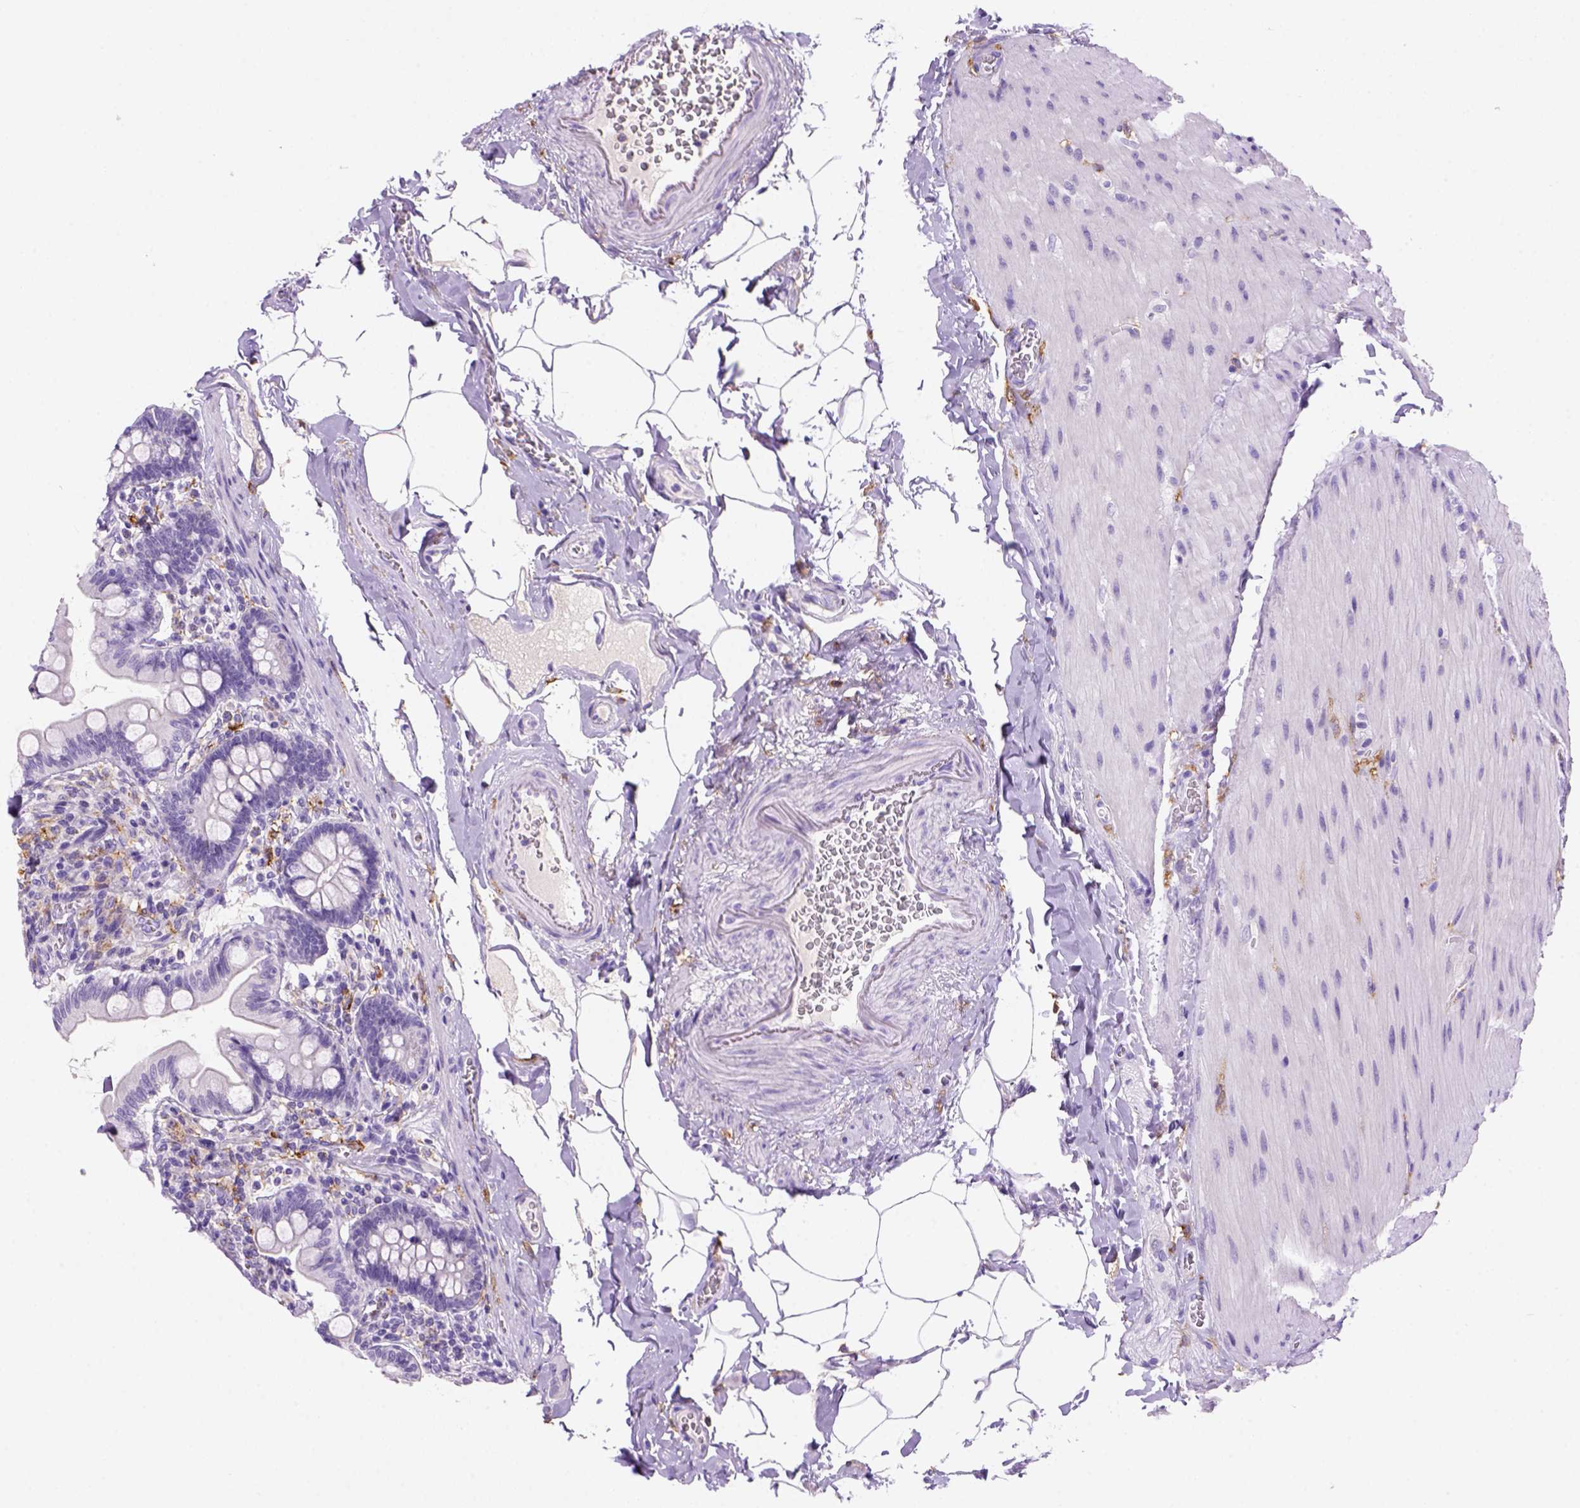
{"staining": {"intensity": "negative", "quantity": "none", "location": "none"}, "tissue": "small intestine", "cell_type": "Glandular cells", "image_type": "normal", "snomed": [{"axis": "morphology", "description": "Normal tissue, NOS"}, {"axis": "topography", "description": "Small intestine"}], "caption": "This histopathology image is of unremarkable small intestine stained with IHC to label a protein in brown with the nuclei are counter-stained blue. There is no expression in glandular cells. Brightfield microscopy of immunohistochemistry (IHC) stained with DAB (brown) and hematoxylin (blue), captured at high magnification.", "gene": "CD14", "patient": {"sex": "female", "age": 56}}